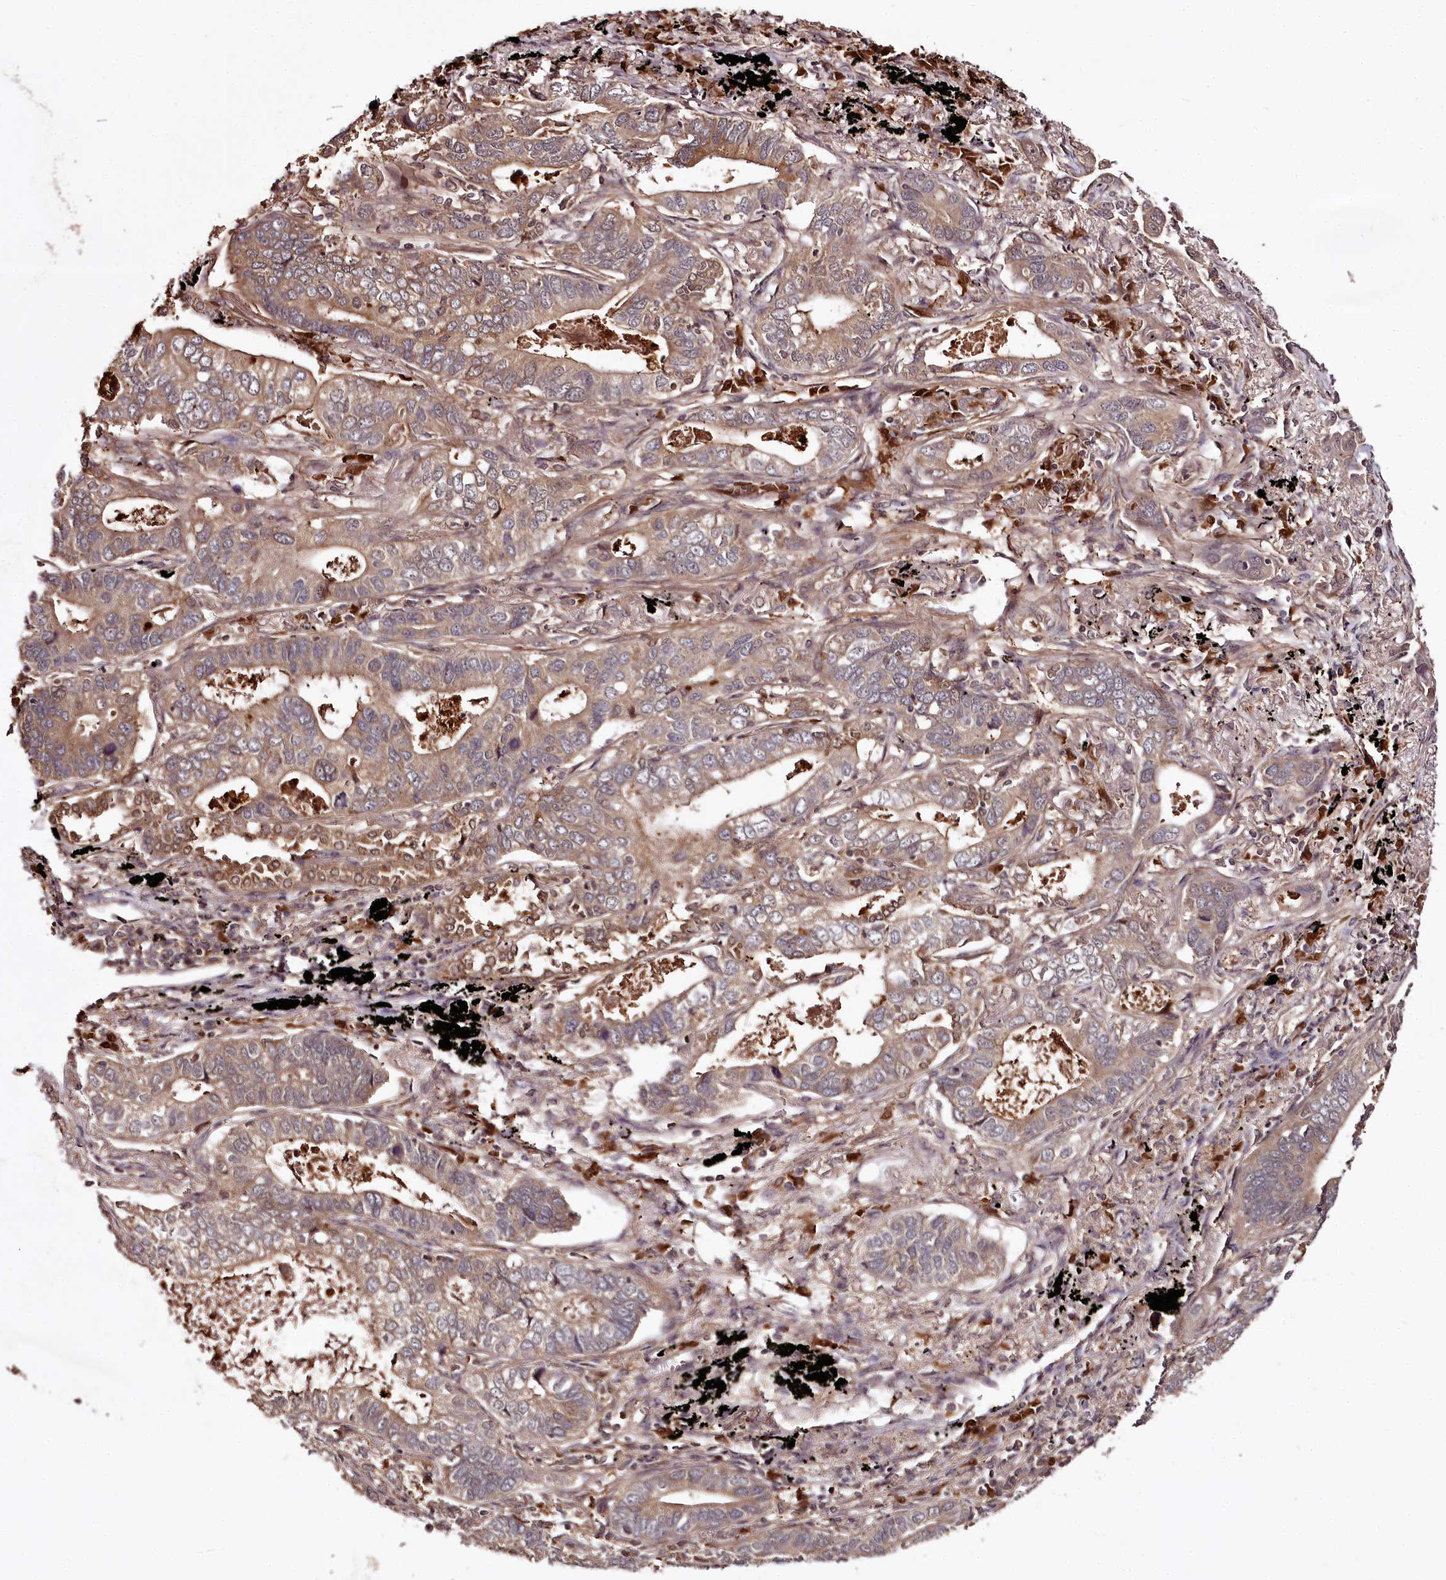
{"staining": {"intensity": "weak", "quantity": "25%-75%", "location": "cytoplasmic/membranous"}, "tissue": "lung cancer", "cell_type": "Tumor cells", "image_type": "cancer", "snomed": [{"axis": "morphology", "description": "Adenocarcinoma, NOS"}, {"axis": "topography", "description": "Lung"}], "caption": "Human lung cancer stained with a protein marker shows weak staining in tumor cells.", "gene": "TTC12", "patient": {"sex": "male", "age": 67}}